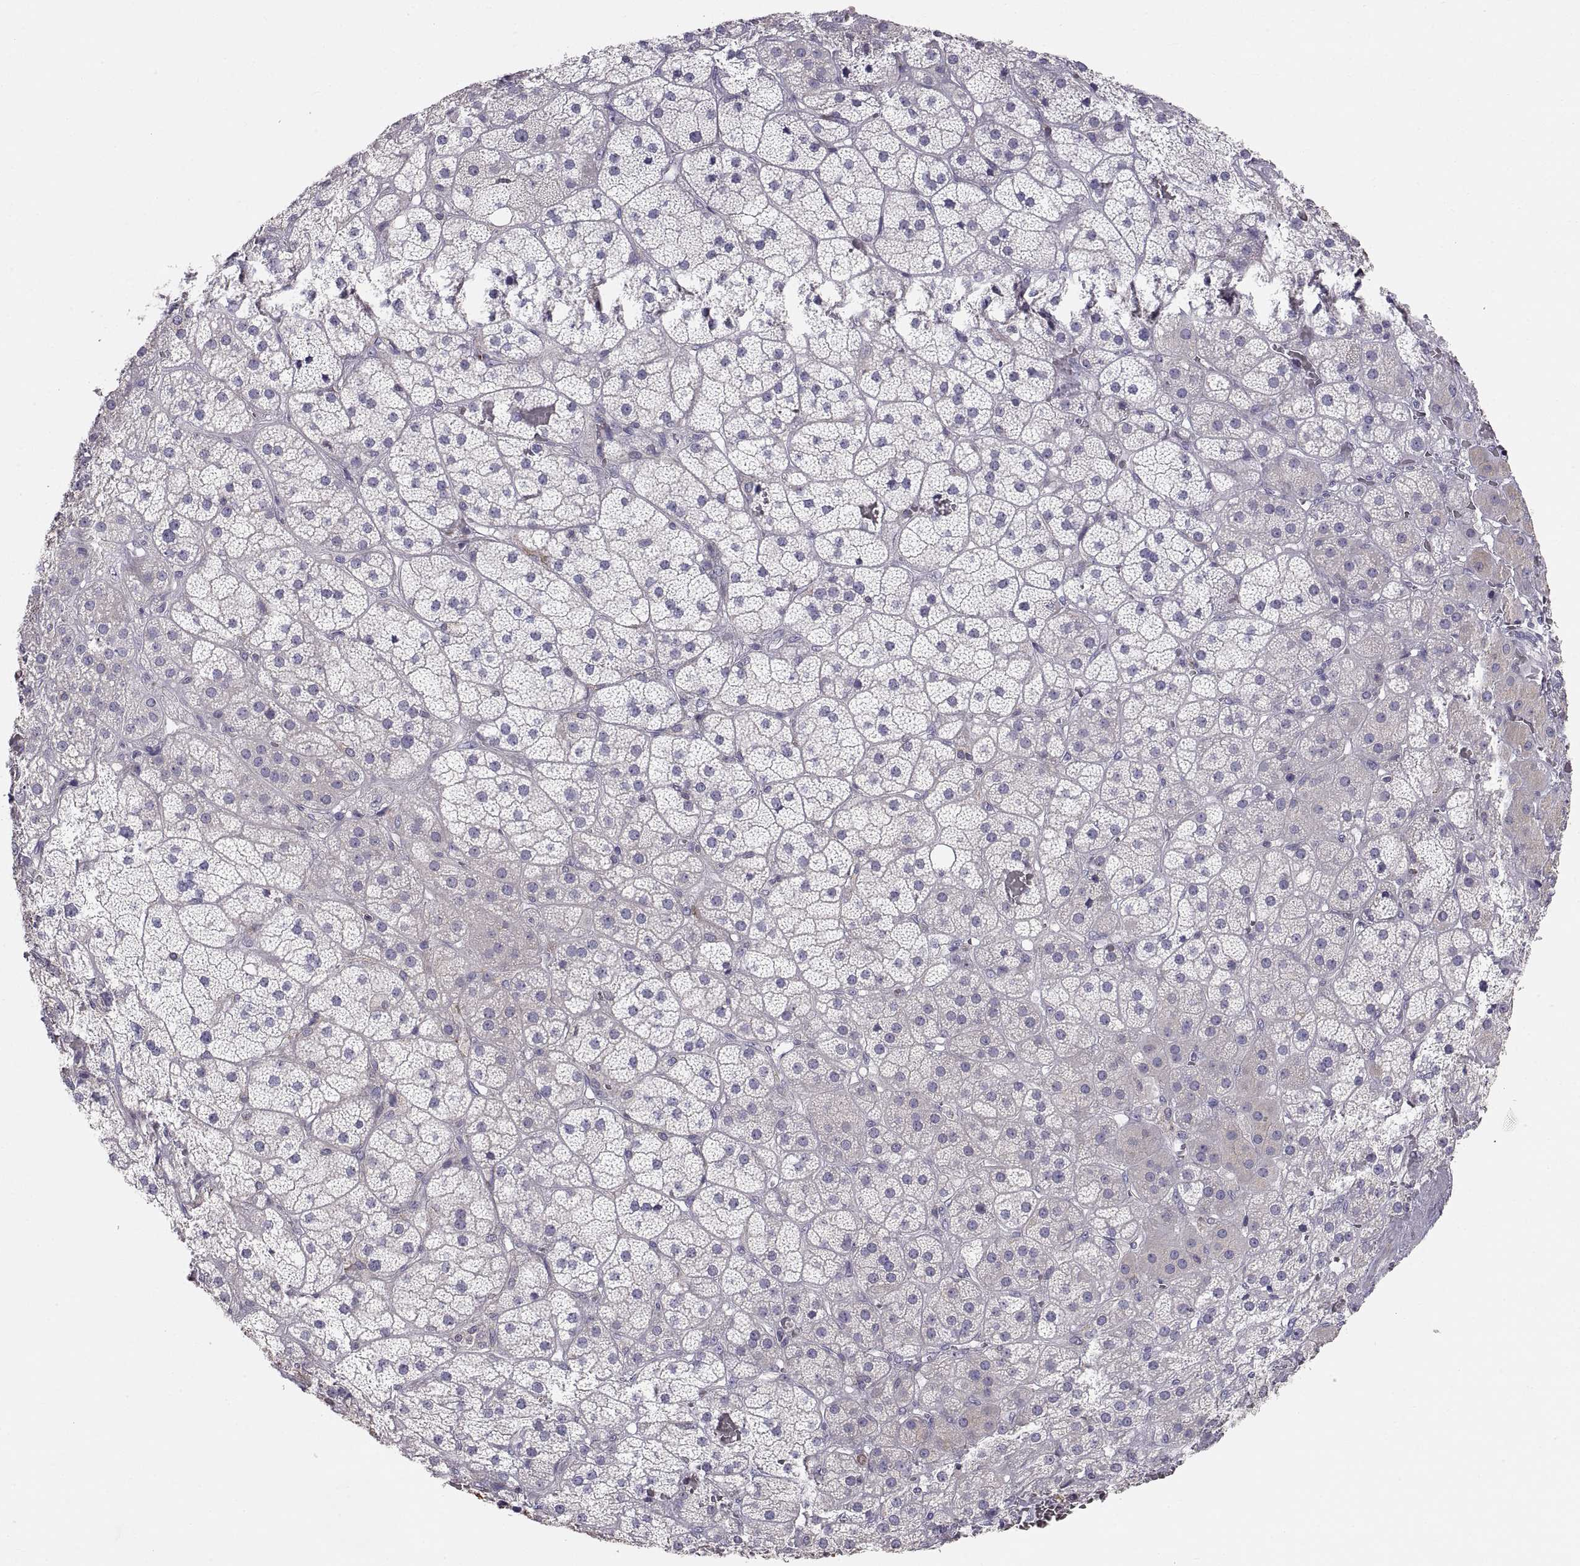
{"staining": {"intensity": "weak", "quantity": "<25%", "location": "cytoplasmic/membranous"}, "tissue": "adrenal gland", "cell_type": "Glandular cells", "image_type": "normal", "snomed": [{"axis": "morphology", "description": "Normal tissue, NOS"}, {"axis": "topography", "description": "Adrenal gland"}], "caption": "Human adrenal gland stained for a protein using IHC displays no expression in glandular cells.", "gene": "ERO1A", "patient": {"sex": "male", "age": 57}}